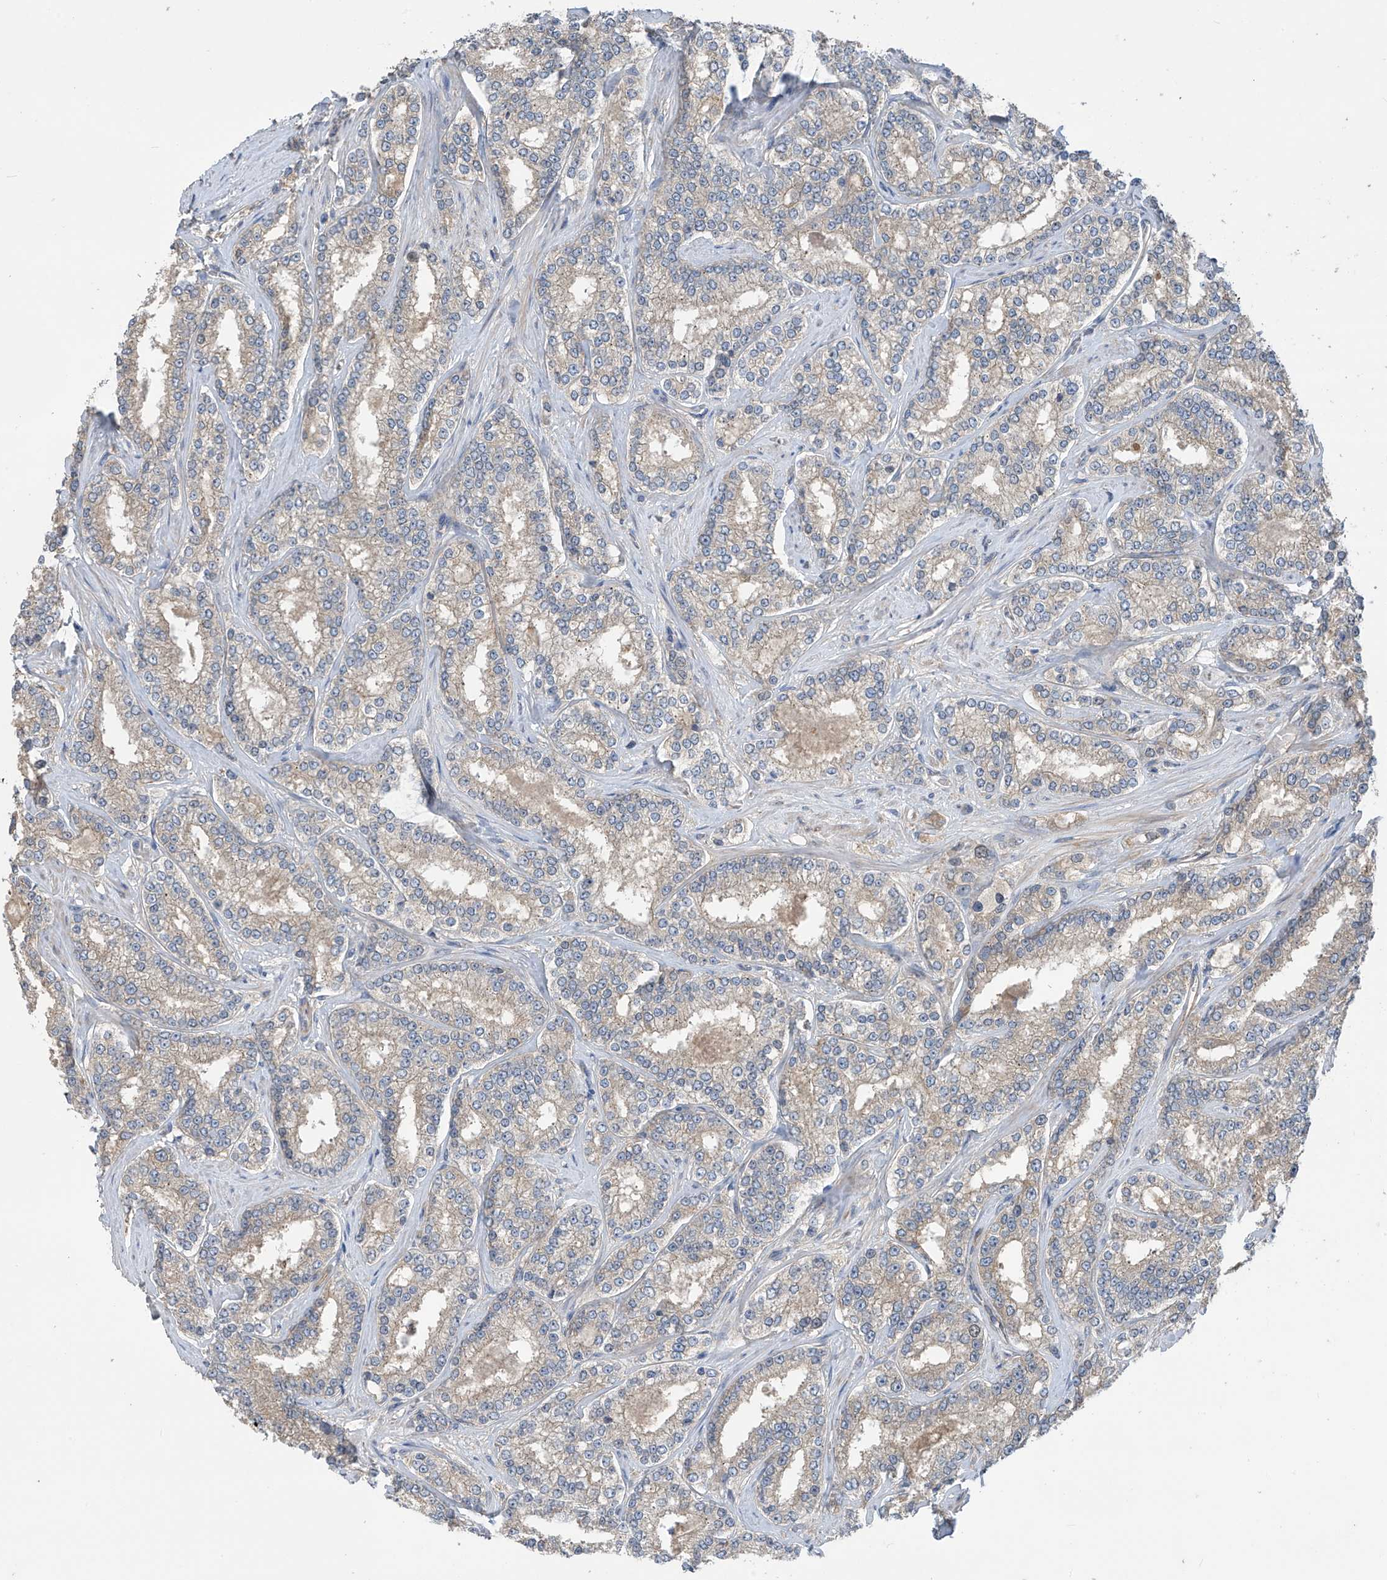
{"staining": {"intensity": "weak", "quantity": "25%-75%", "location": "cytoplasmic/membranous"}, "tissue": "prostate cancer", "cell_type": "Tumor cells", "image_type": "cancer", "snomed": [{"axis": "morphology", "description": "Normal tissue, NOS"}, {"axis": "morphology", "description": "Adenocarcinoma, High grade"}, {"axis": "topography", "description": "Prostate"}], "caption": "There is low levels of weak cytoplasmic/membranous positivity in tumor cells of prostate adenocarcinoma (high-grade), as demonstrated by immunohistochemical staining (brown color).", "gene": "PHACTR4", "patient": {"sex": "male", "age": 83}}